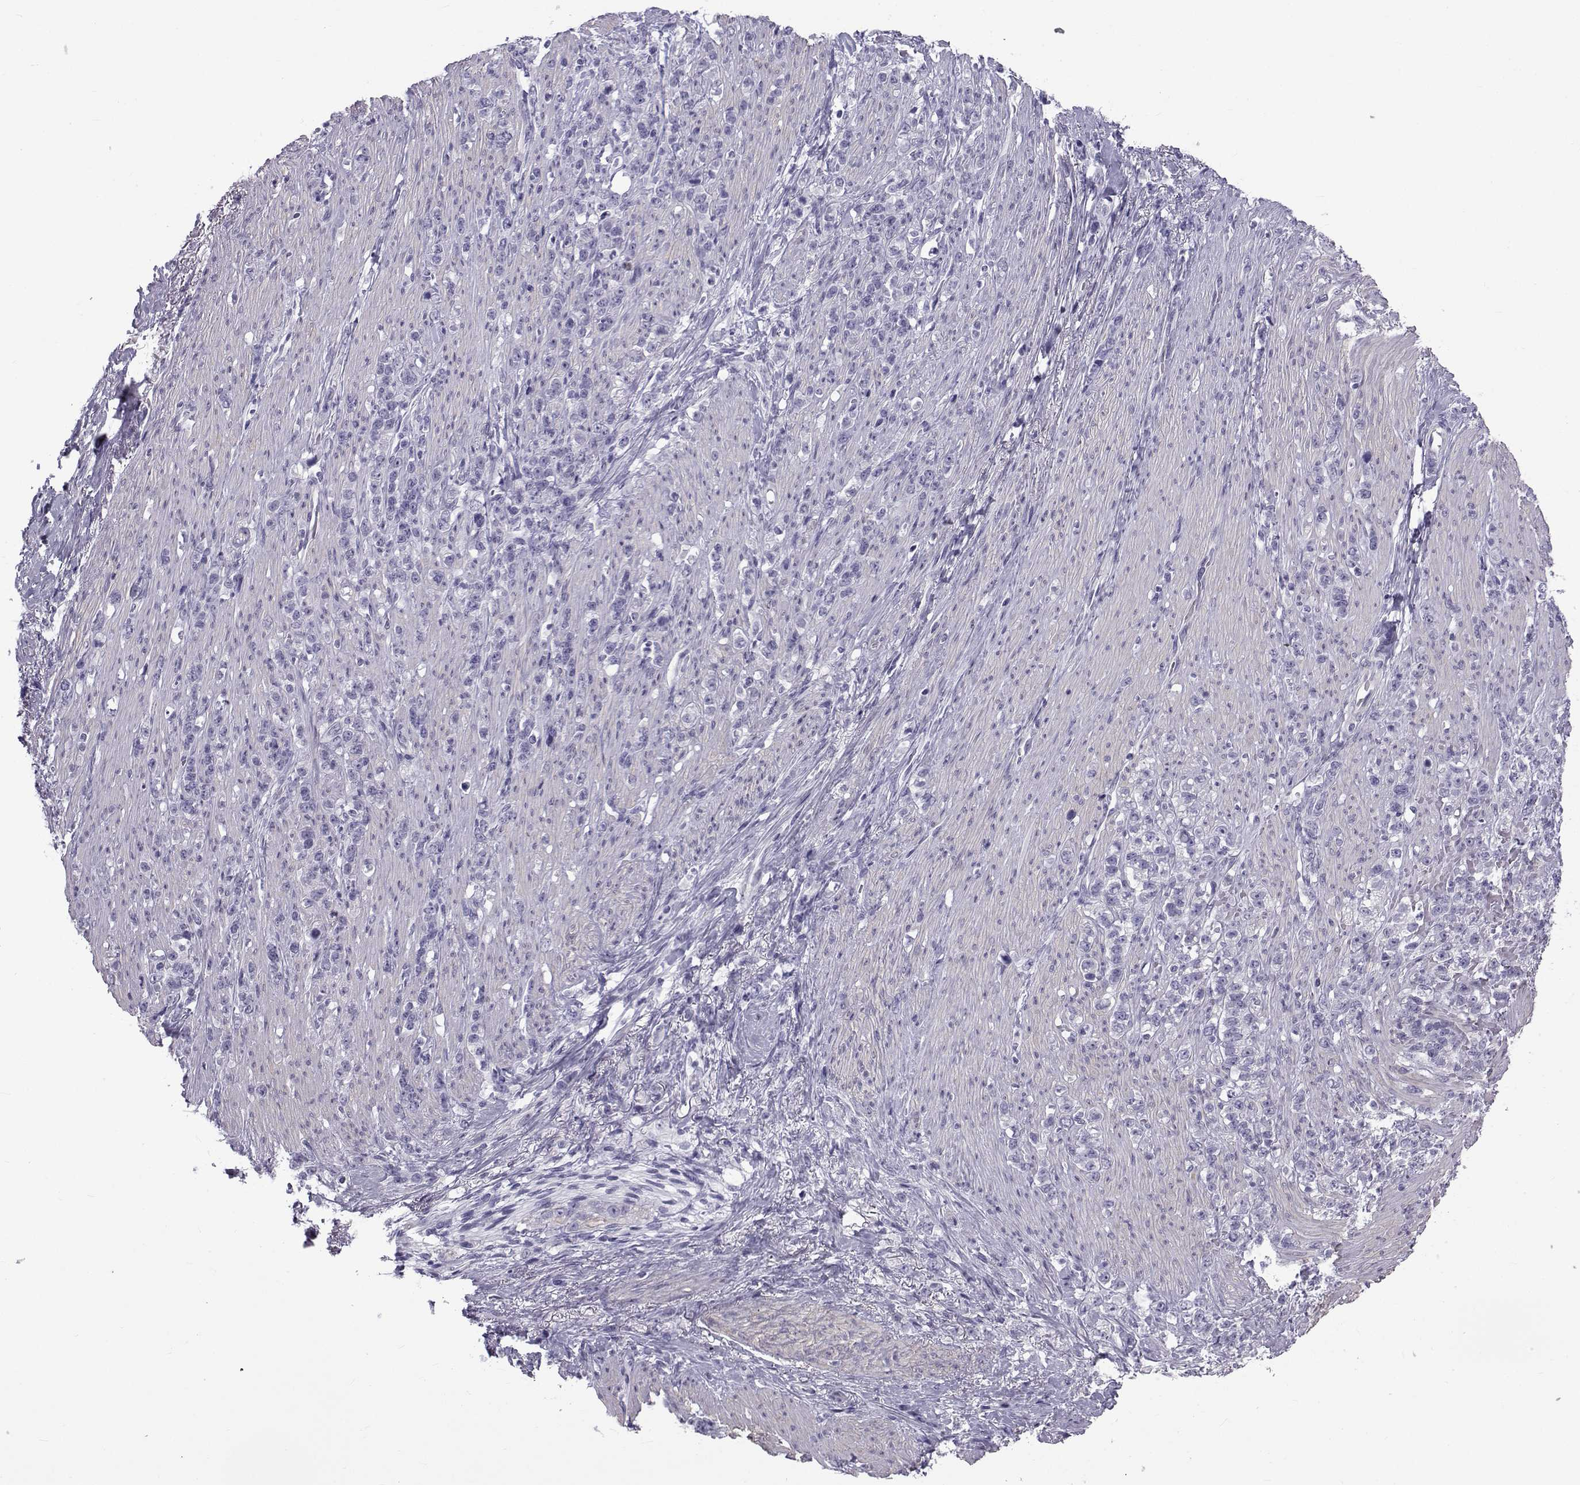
{"staining": {"intensity": "negative", "quantity": "none", "location": "none"}, "tissue": "stomach cancer", "cell_type": "Tumor cells", "image_type": "cancer", "snomed": [{"axis": "morphology", "description": "Adenocarcinoma, NOS"}, {"axis": "topography", "description": "Stomach, lower"}], "caption": "Immunohistochemical staining of human adenocarcinoma (stomach) reveals no significant positivity in tumor cells.", "gene": "SPANXD", "patient": {"sex": "male", "age": 88}}